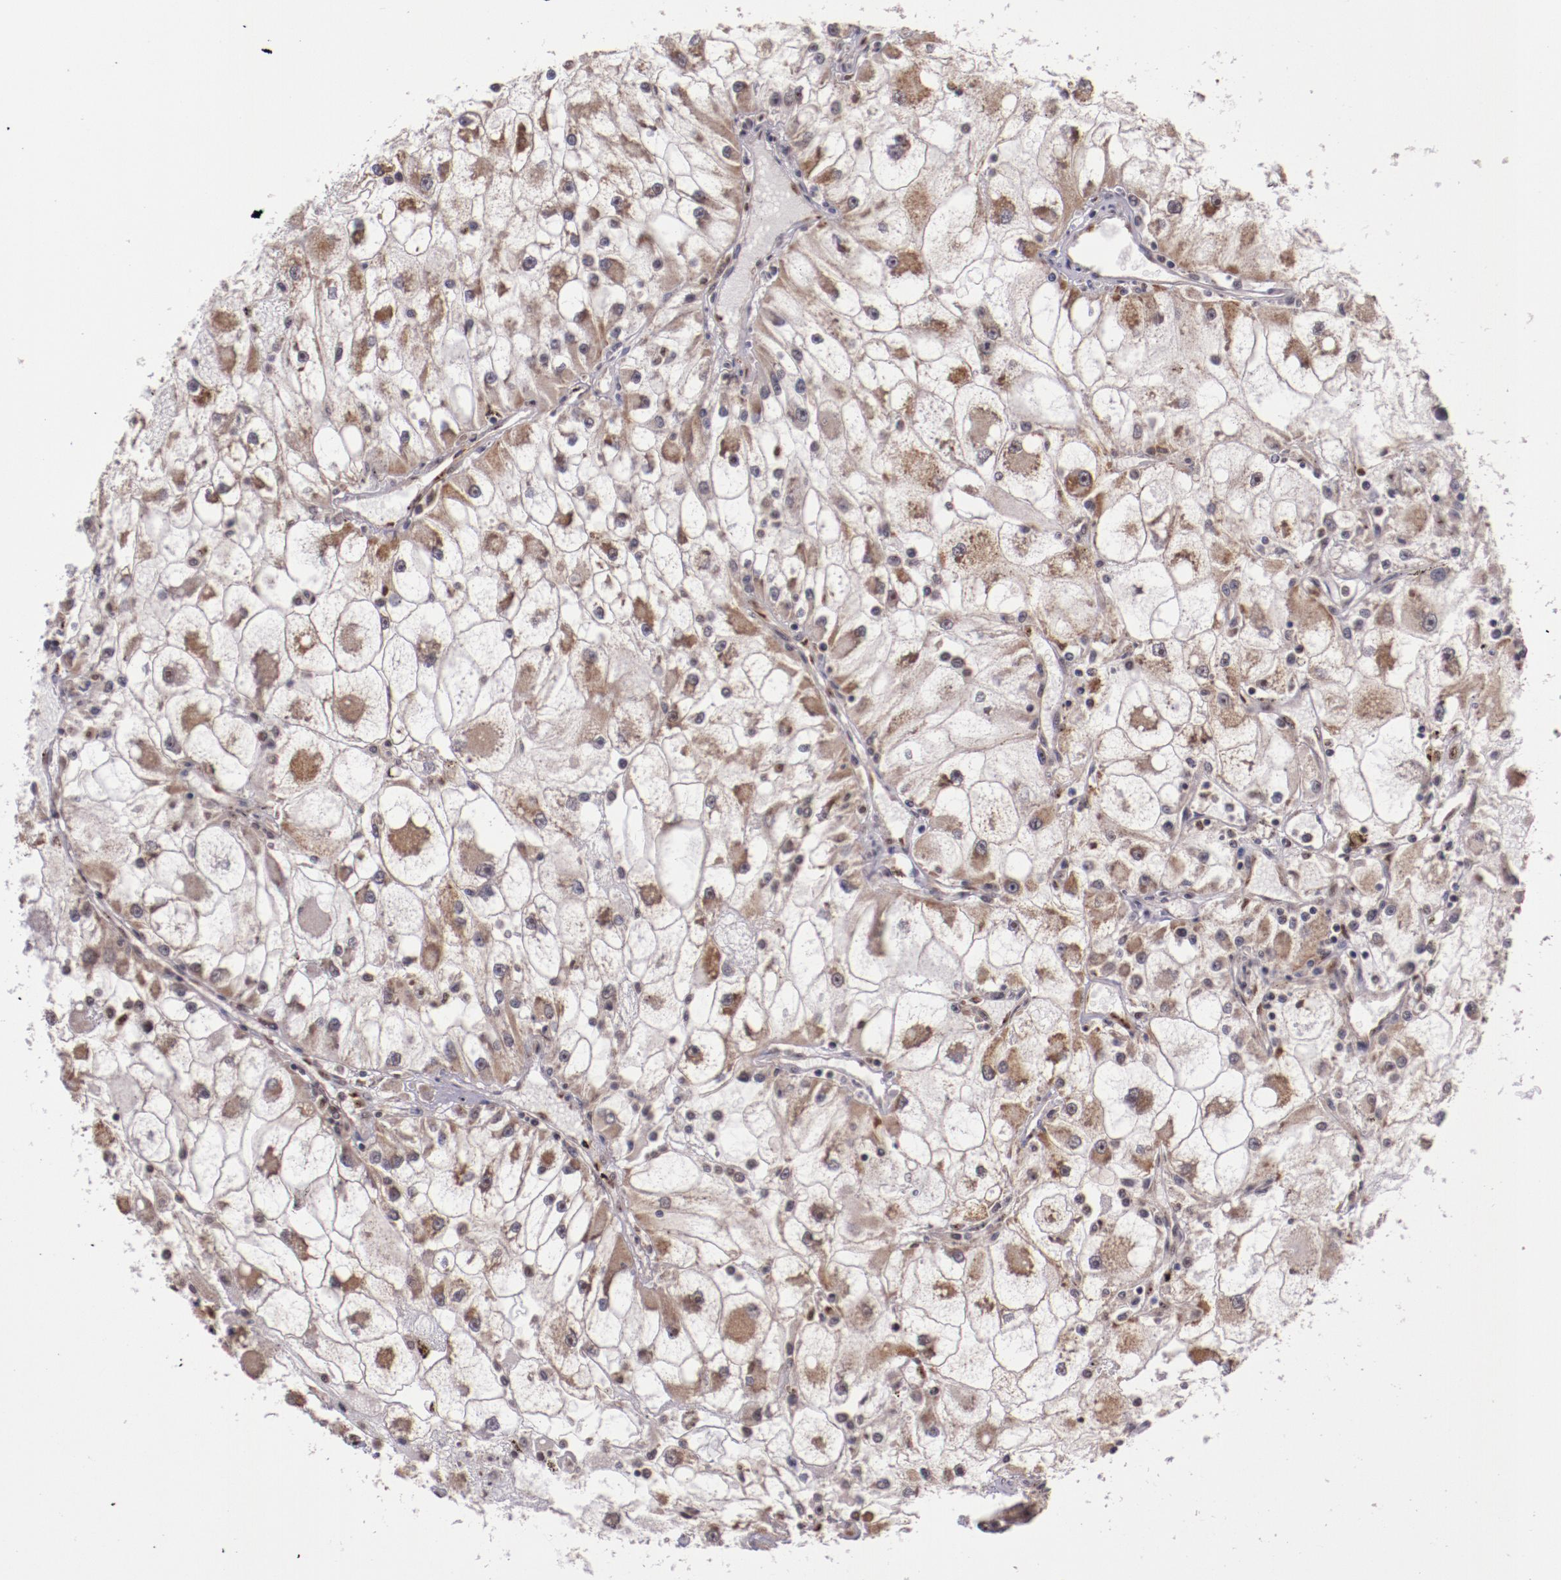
{"staining": {"intensity": "moderate", "quantity": "25%-75%", "location": "cytoplasmic/membranous"}, "tissue": "renal cancer", "cell_type": "Tumor cells", "image_type": "cancer", "snomed": [{"axis": "morphology", "description": "Adenocarcinoma, NOS"}, {"axis": "topography", "description": "Kidney"}], "caption": "About 25%-75% of tumor cells in adenocarcinoma (renal) demonstrate moderate cytoplasmic/membranous protein staining as visualized by brown immunohistochemical staining.", "gene": "CECR2", "patient": {"sex": "female", "age": 73}}